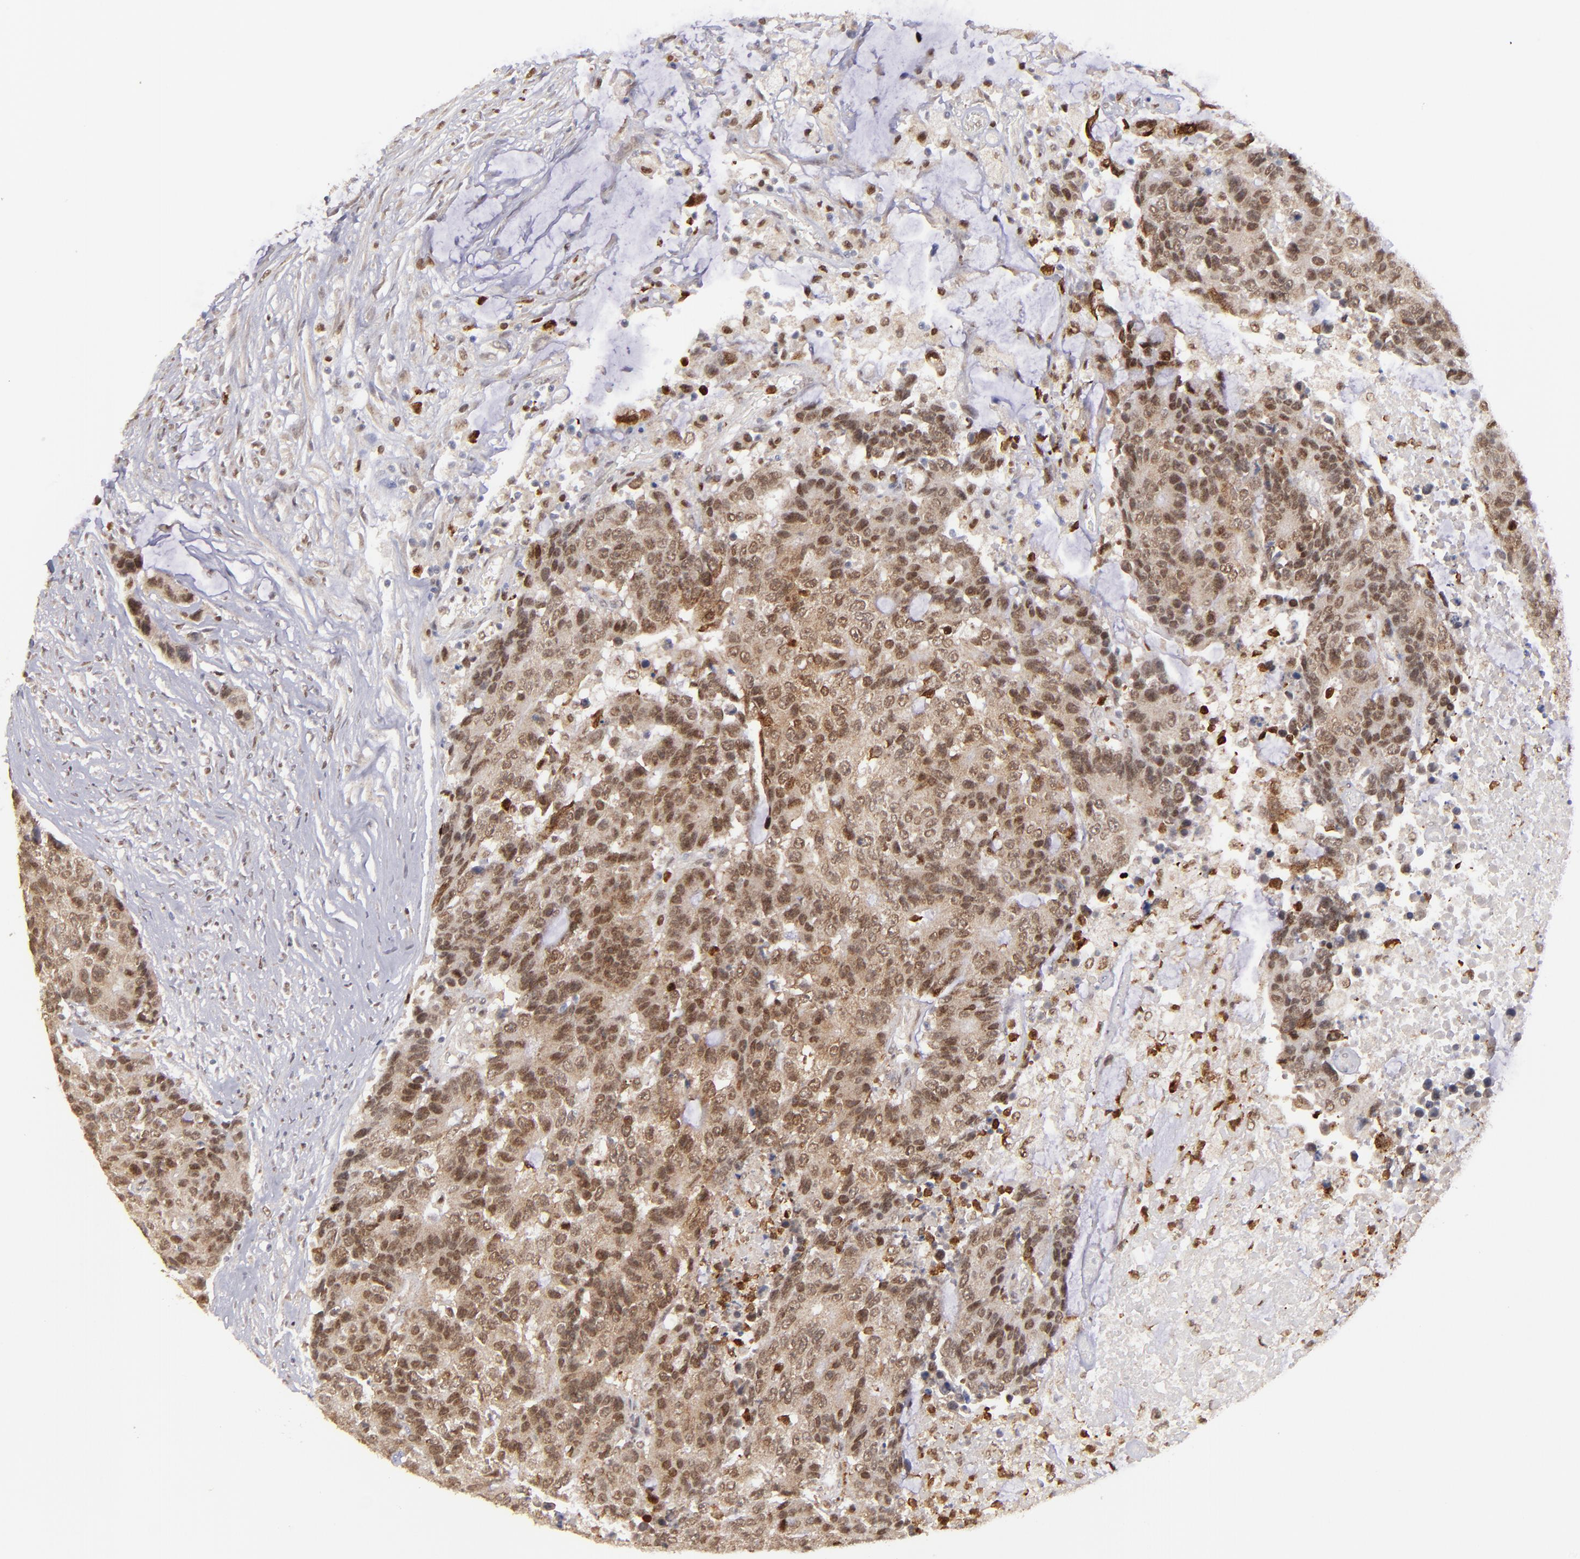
{"staining": {"intensity": "moderate", "quantity": ">75%", "location": "nuclear"}, "tissue": "colorectal cancer", "cell_type": "Tumor cells", "image_type": "cancer", "snomed": [{"axis": "morphology", "description": "Adenocarcinoma, NOS"}, {"axis": "topography", "description": "Colon"}], "caption": "A brown stain shows moderate nuclear expression of a protein in colorectal adenocarcinoma tumor cells.", "gene": "RREB1", "patient": {"sex": "female", "age": 86}}